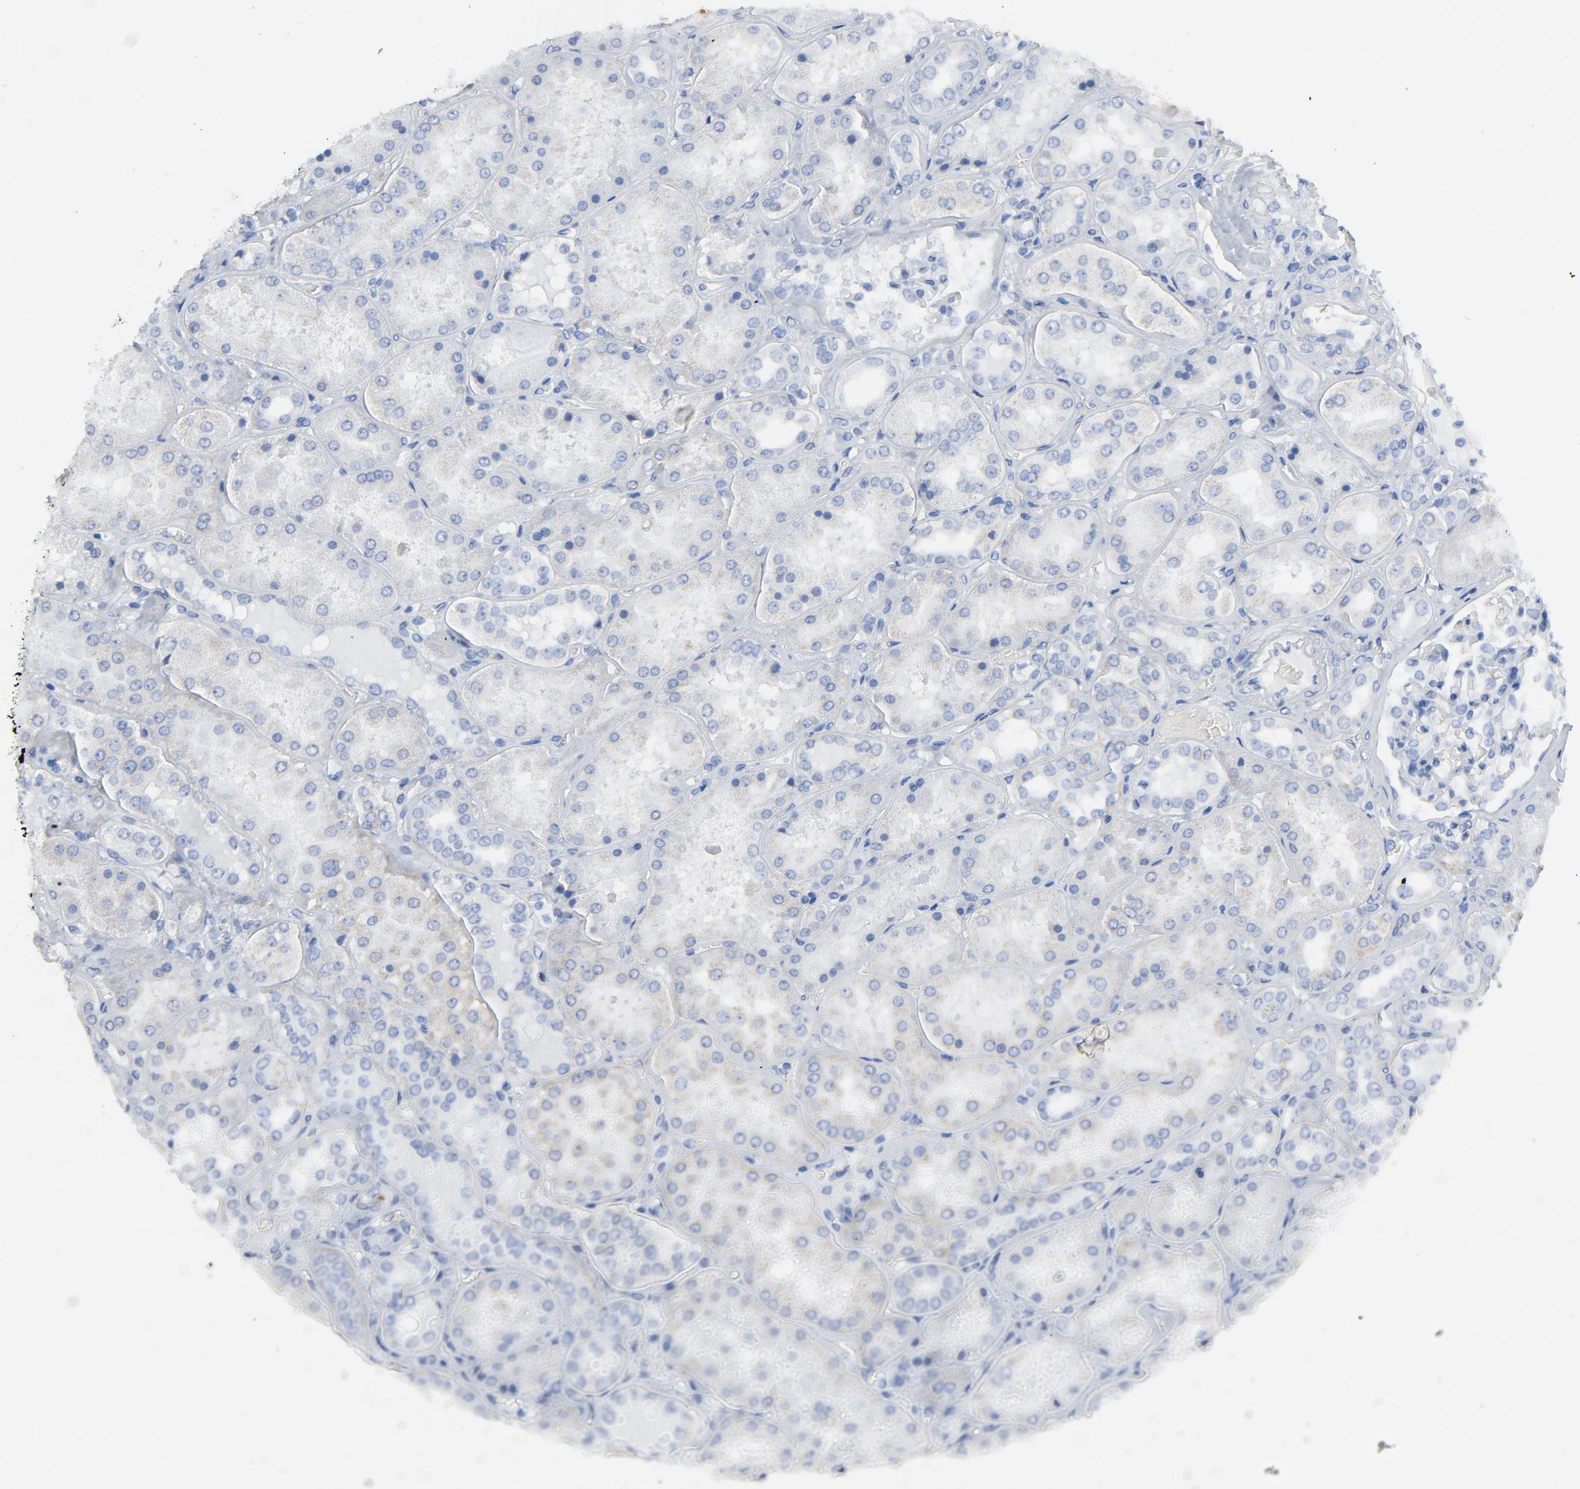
{"staining": {"intensity": "negative", "quantity": "none", "location": "none"}, "tissue": "kidney", "cell_type": "Cells in glomeruli", "image_type": "normal", "snomed": [{"axis": "morphology", "description": "Normal tissue, NOS"}, {"axis": "topography", "description": "Kidney"}], "caption": "Protein analysis of benign kidney exhibits no significant staining in cells in glomeruli. (Brightfield microscopy of DAB (3,3'-diaminobenzidine) immunohistochemistry at high magnification).", "gene": "C14orf119", "patient": {"sex": "female", "age": 56}}